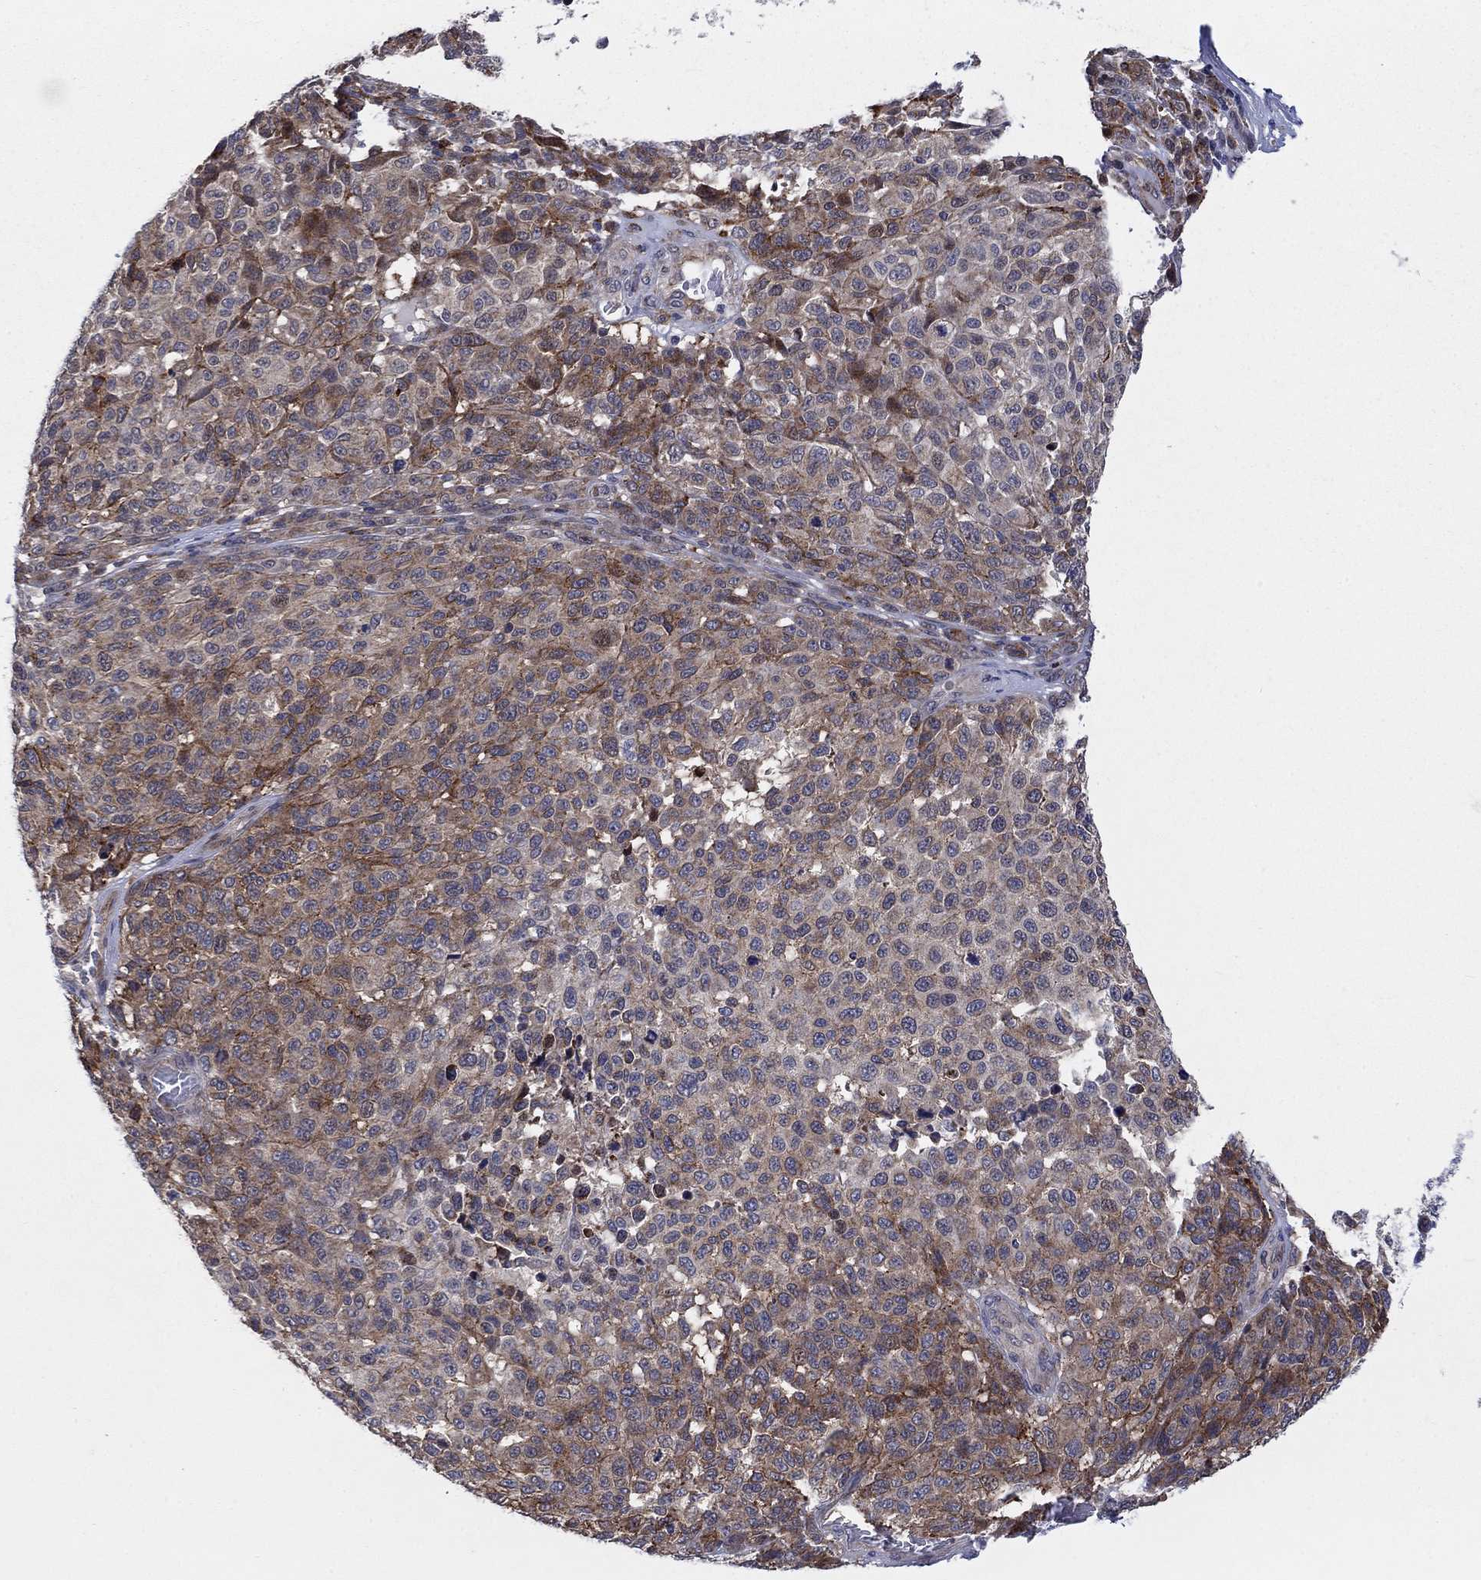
{"staining": {"intensity": "moderate", "quantity": "25%-75%", "location": "cytoplasmic/membranous"}, "tissue": "melanoma", "cell_type": "Tumor cells", "image_type": "cancer", "snomed": [{"axis": "morphology", "description": "Malignant melanoma, NOS"}, {"axis": "topography", "description": "Skin"}], "caption": "Approximately 25%-75% of tumor cells in human malignant melanoma reveal moderate cytoplasmic/membranous protein expression as visualized by brown immunohistochemical staining.", "gene": "SLC35F2", "patient": {"sex": "male", "age": 59}}